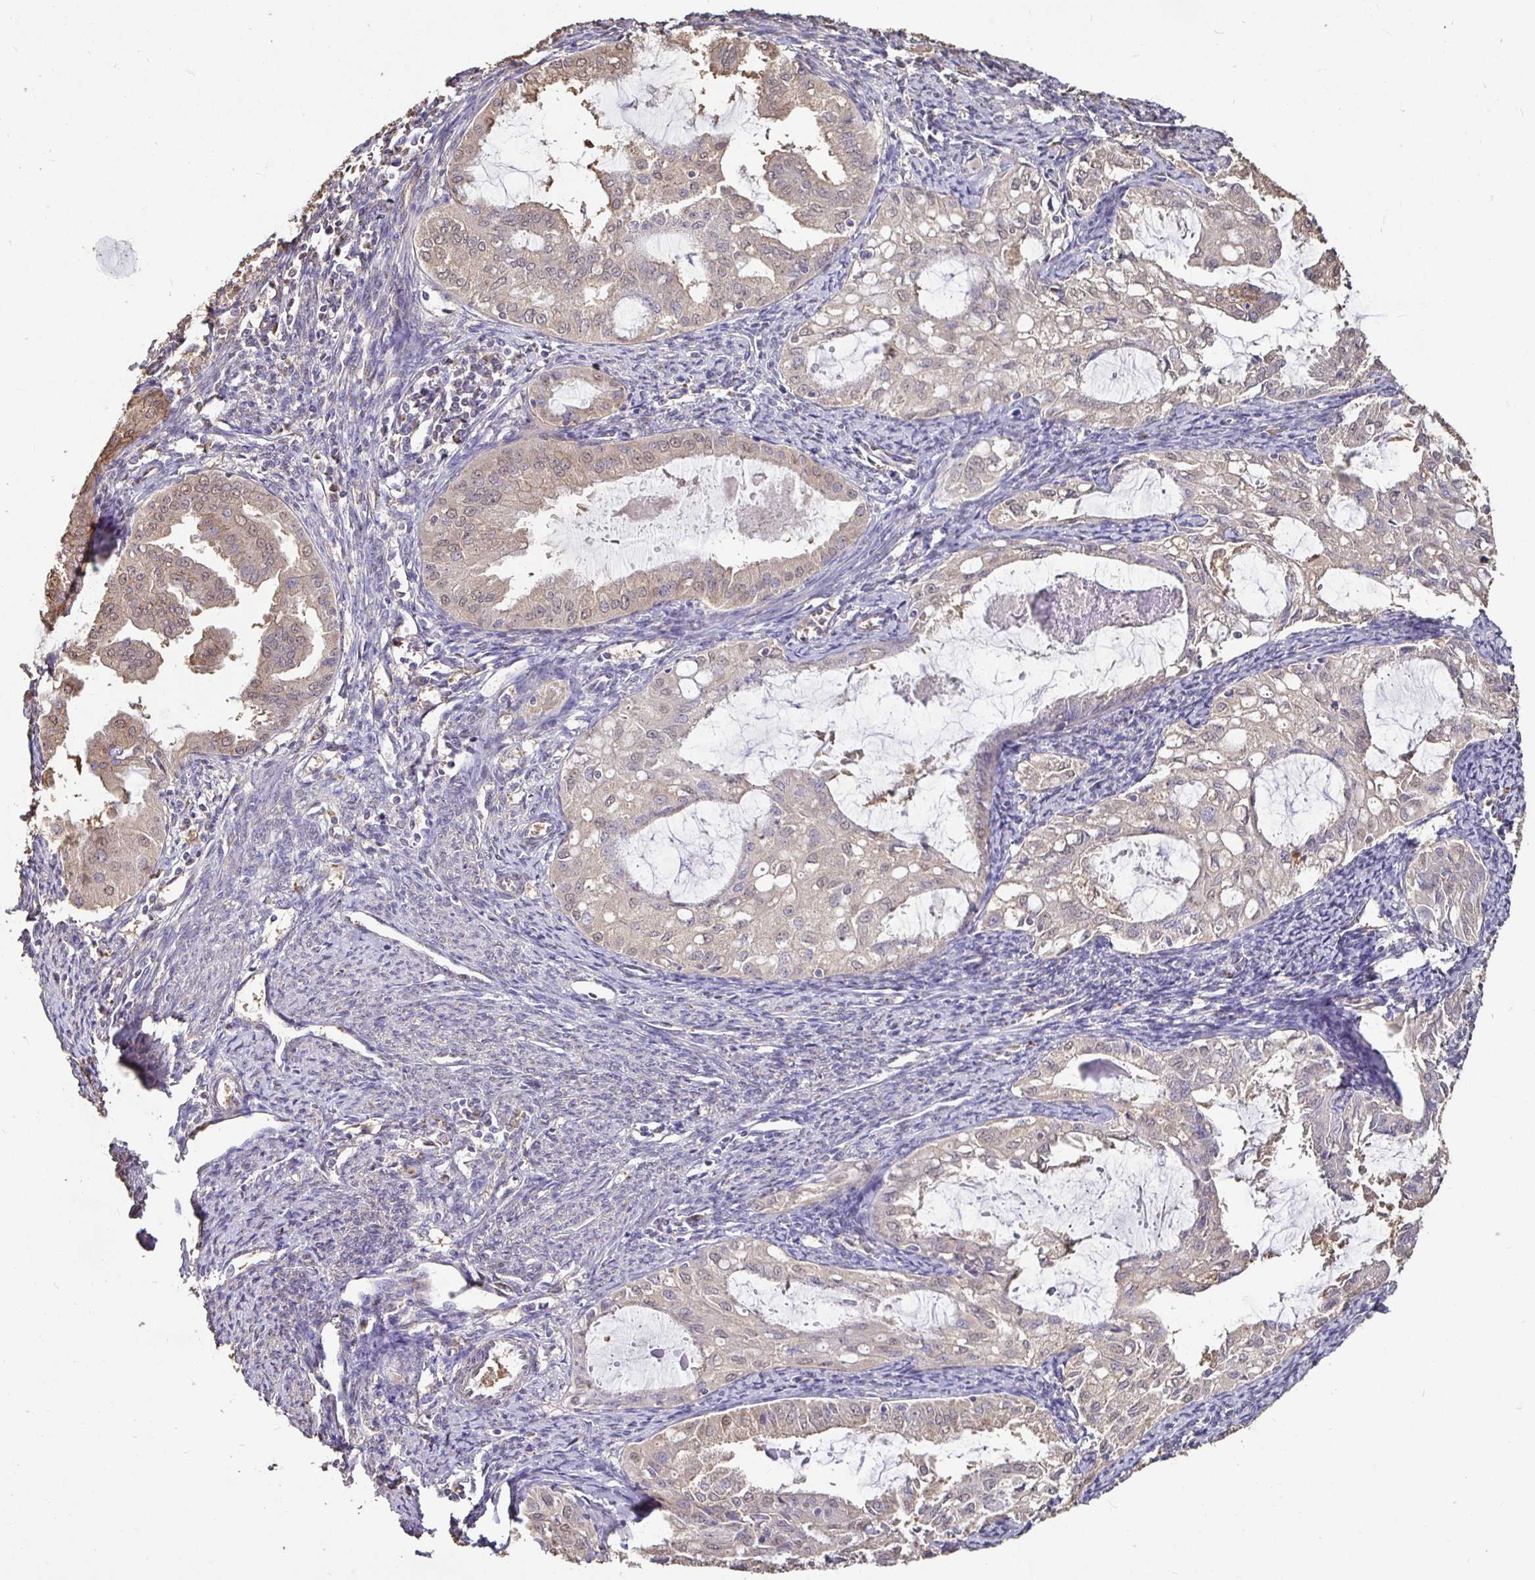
{"staining": {"intensity": "negative", "quantity": "none", "location": "none"}, "tissue": "endometrial cancer", "cell_type": "Tumor cells", "image_type": "cancer", "snomed": [{"axis": "morphology", "description": "Adenocarcinoma, NOS"}, {"axis": "topography", "description": "Endometrium"}], "caption": "The immunohistochemistry histopathology image has no significant staining in tumor cells of adenocarcinoma (endometrial) tissue. (Brightfield microscopy of DAB IHC at high magnification).", "gene": "MAPK8IP3", "patient": {"sex": "female", "age": 70}}